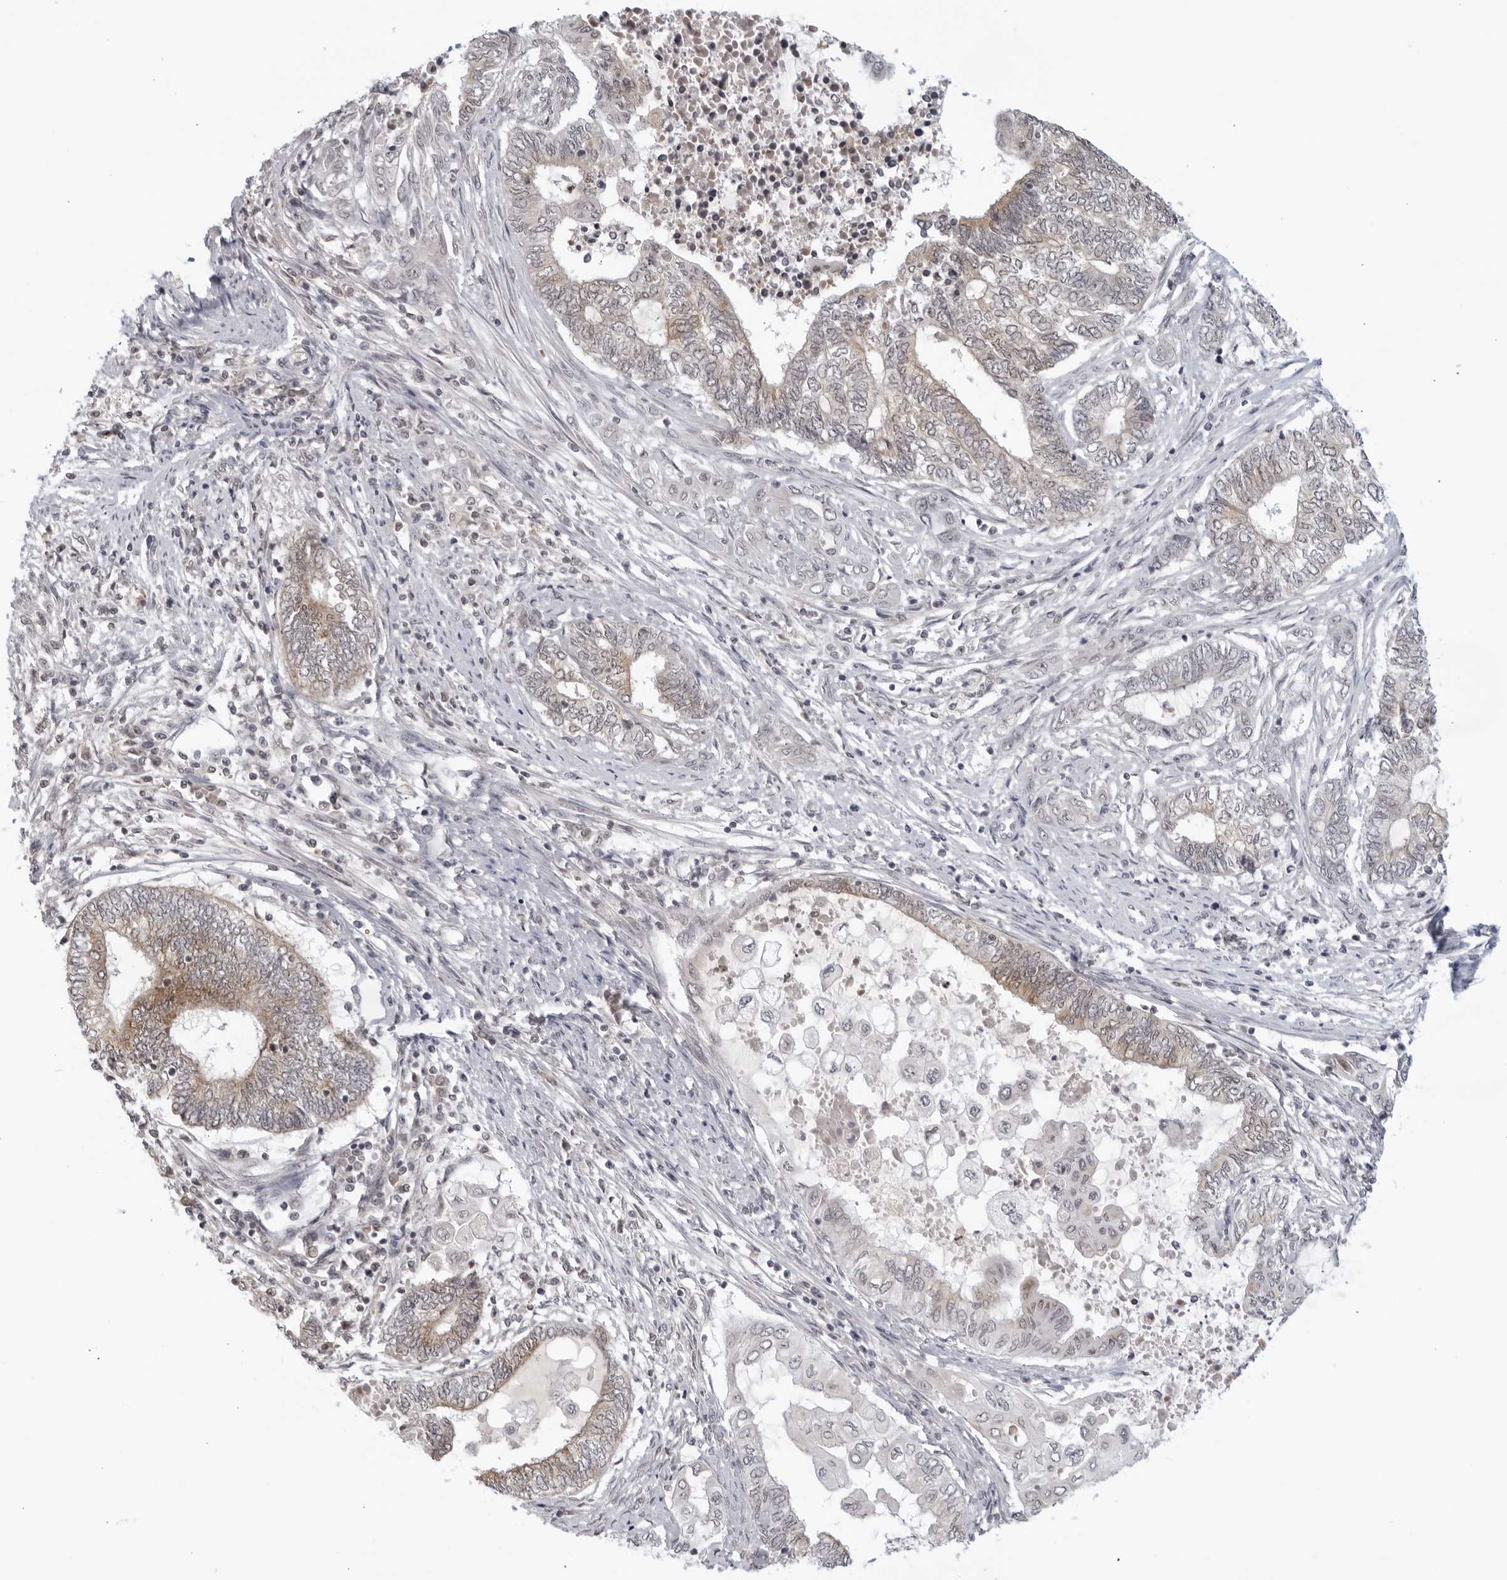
{"staining": {"intensity": "moderate", "quantity": "<25%", "location": "cytoplasmic/membranous"}, "tissue": "endometrial cancer", "cell_type": "Tumor cells", "image_type": "cancer", "snomed": [{"axis": "morphology", "description": "Adenocarcinoma, NOS"}, {"axis": "topography", "description": "Uterus"}, {"axis": "topography", "description": "Endometrium"}], "caption": "Protein staining displays moderate cytoplasmic/membranous positivity in about <25% of tumor cells in adenocarcinoma (endometrial).", "gene": "RAB11FIP3", "patient": {"sex": "female", "age": 70}}